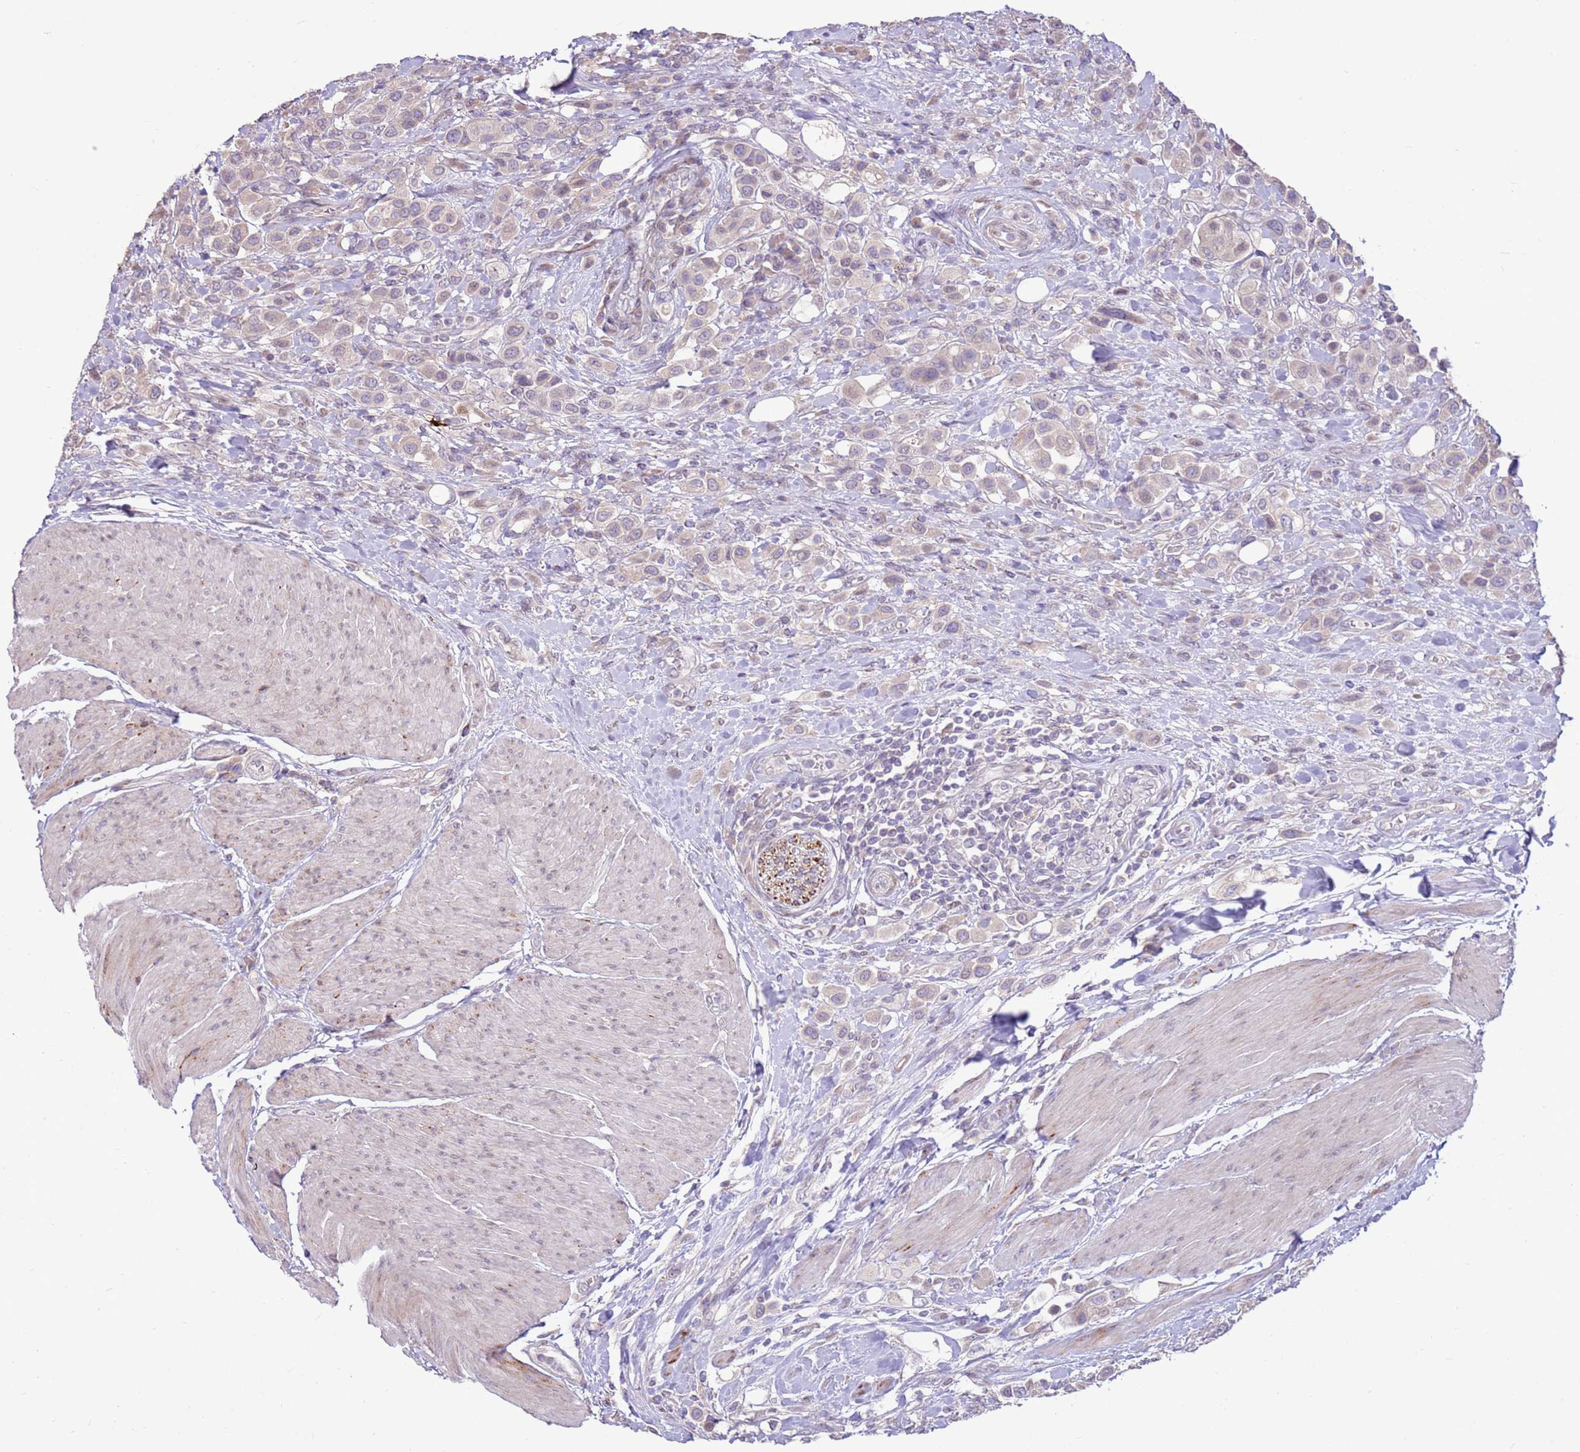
{"staining": {"intensity": "negative", "quantity": "none", "location": "none"}, "tissue": "urothelial cancer", "cell_type": "Tumor cells", "image_type": "cancer", "snomed": [{"axis": "morphology", "description": "Urothelial carcinoma, High grade"}, {"axis": "topography", "description": "Urinary bladder"}], "caption": "The IHC micrograph has no significant positivity in tumor cells of urothelial cancer tissue. (Immunohistochemistry (ihc), brightfield microscopy, high magnification).", "gene": "LGI4", "patient": {"sex": "male", "age": 50}}